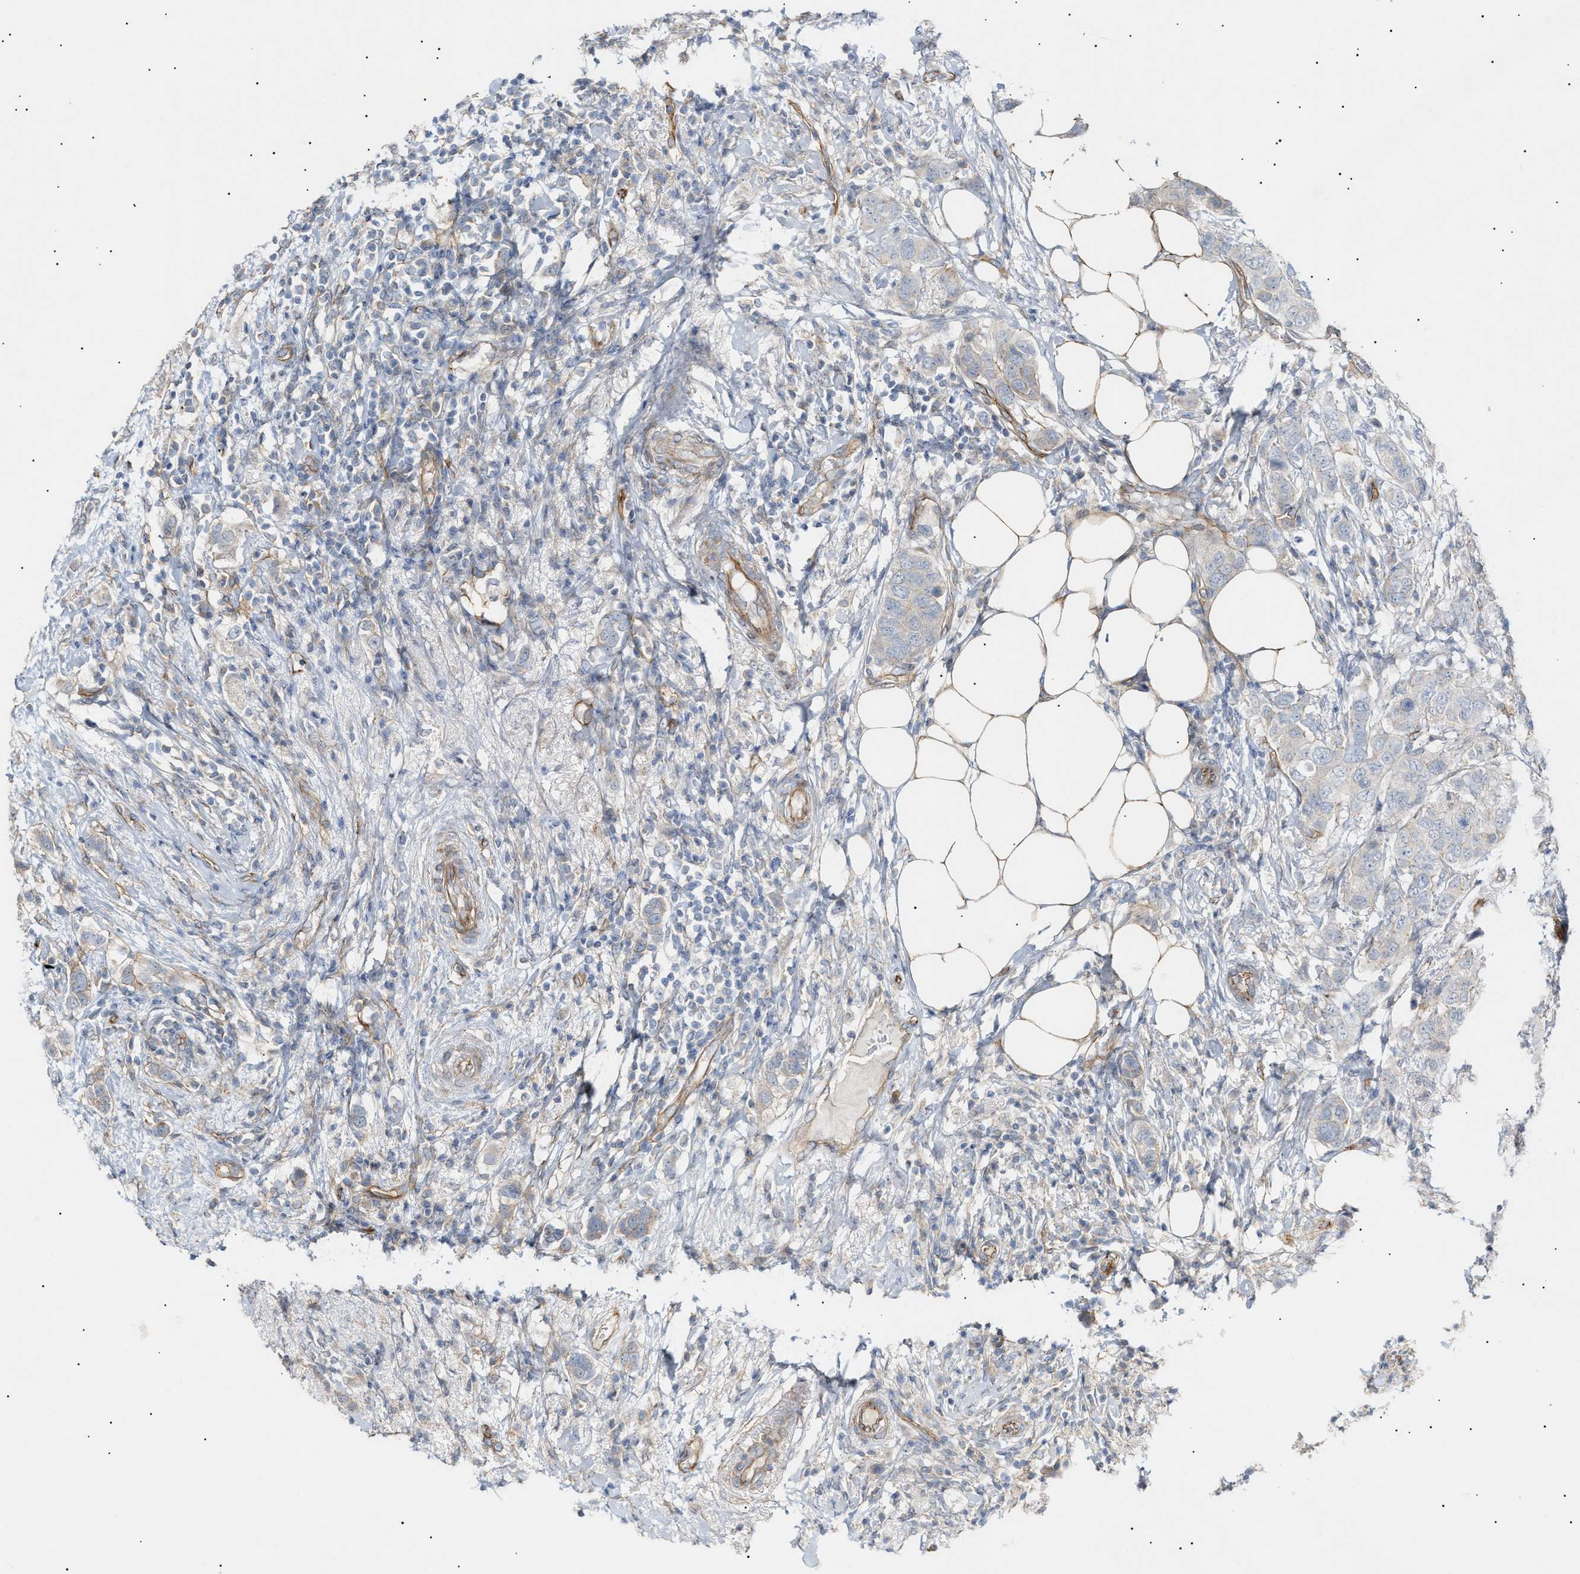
{"staining": {"intensity": "negative", "quantity": "none", "location": "none"}, "tissue": "breast cancer", "cell_type": "Tumor cells", "image_type": "cancer", "snomed": [{"axis": "morphology", "description": "Duct carcinoma"}, {"axis": "topography", "description": "Breast"}], "caption": "DAB immunohistochemical staining of human breast cancer reveals no significant expression in tumor cells.", "gene": "ZFHX2", "patient": {"sex": "female", "age": 50}}